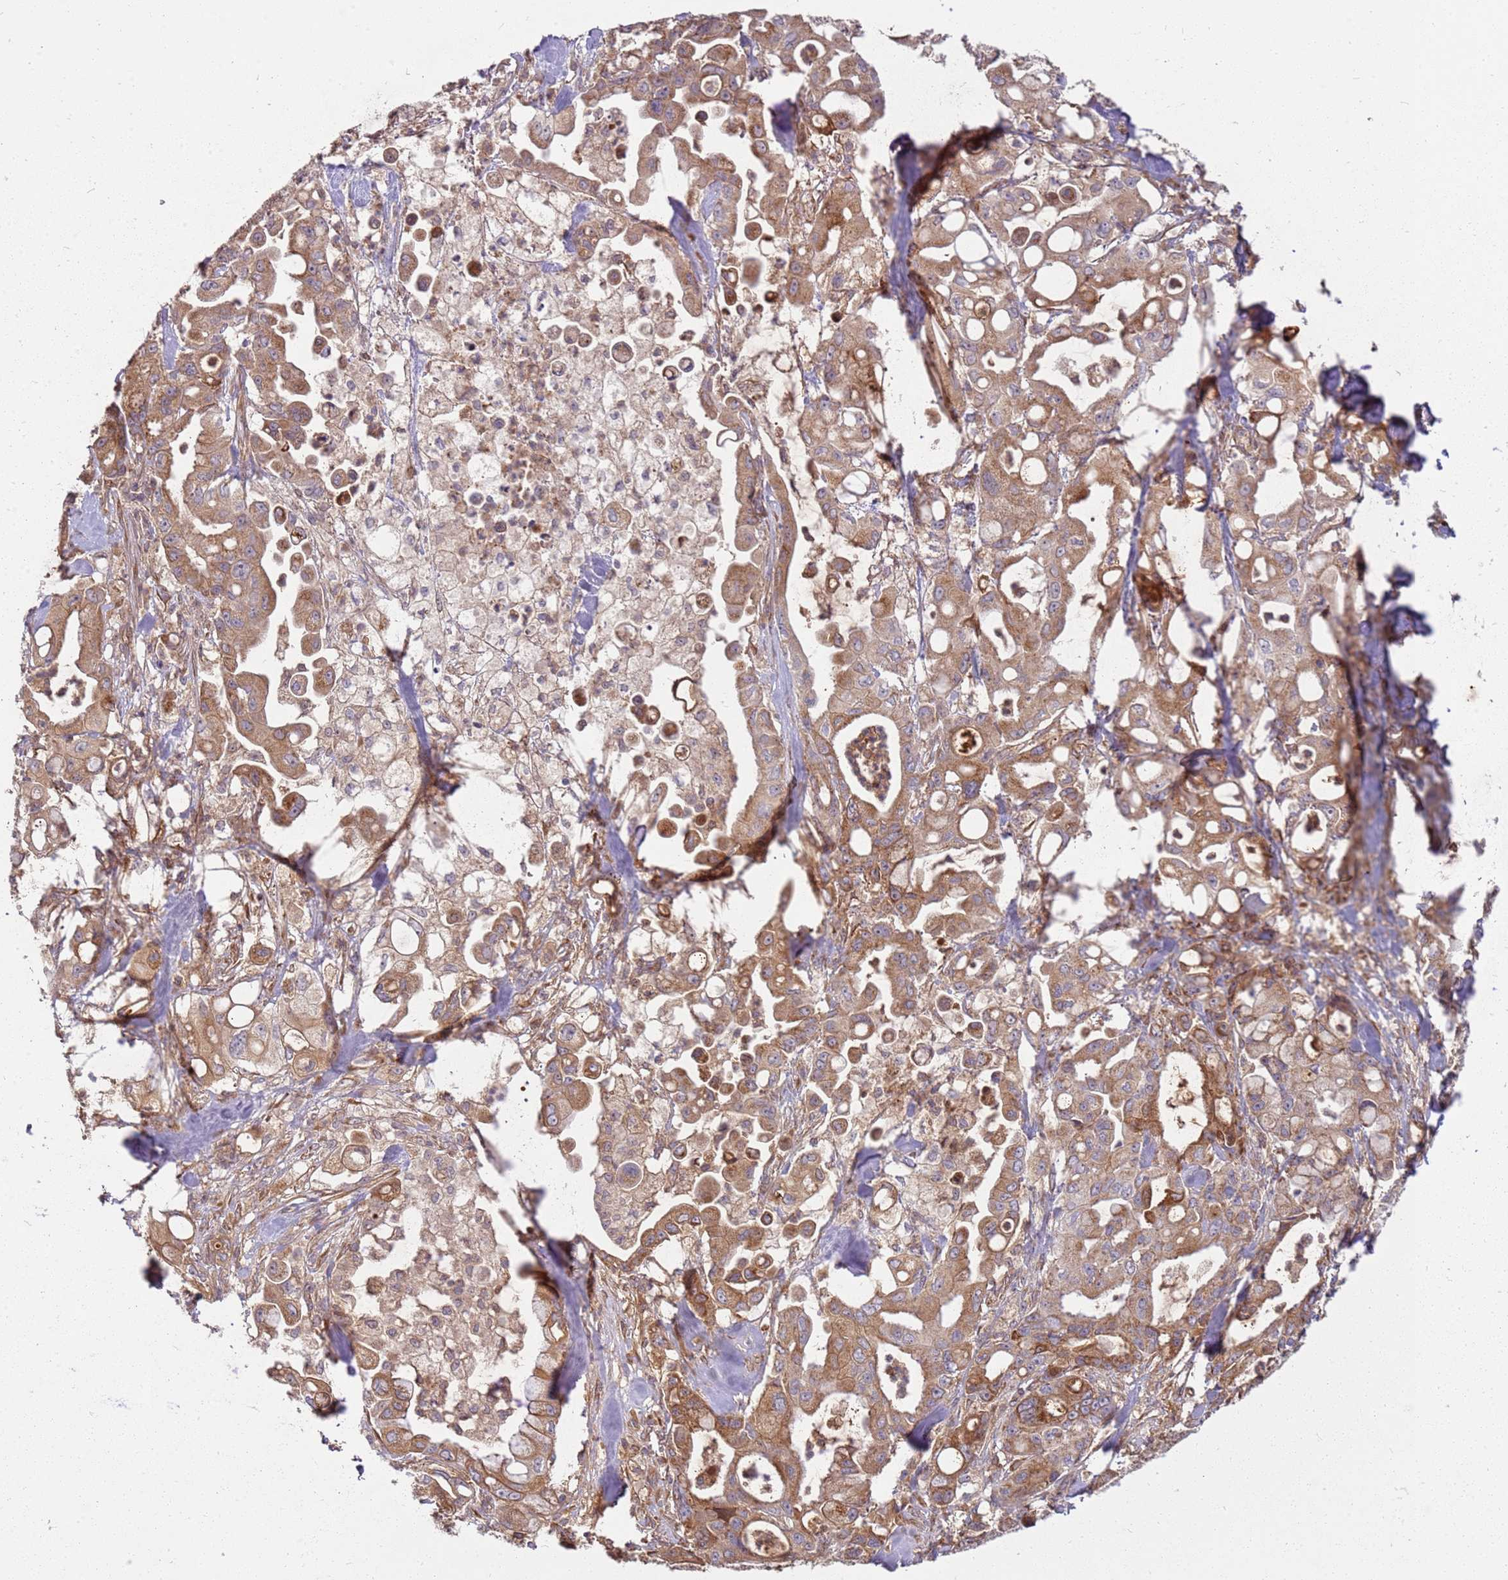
{"staining": {"intensity": "moderate", "quantity": ">75%", "location": "cytoplasmic/membranous"}, "tissue": "pancreatic cancer", "cell_type": "Tumor cells", "image_type": "cancer", "snomed": [{"axis": "morphology", "description": "Adenocarcinoma, NOS"}, {"axis": "topography", "description": "Pancreas"}], "caption": "Pancreatic cancer was stained to show a protein in brown. There is medium levels of moderate cytoplasmic/membranous expression in approximately >75% of tumor cells. (Stains: DAB (3,3'-diaminobenzidine) in brown, nuclei in blue, Microscopy: brightfield microscopy at high magnification).", "gene": "CCDC159", "patient": {"sex": "male", "age": 68}}